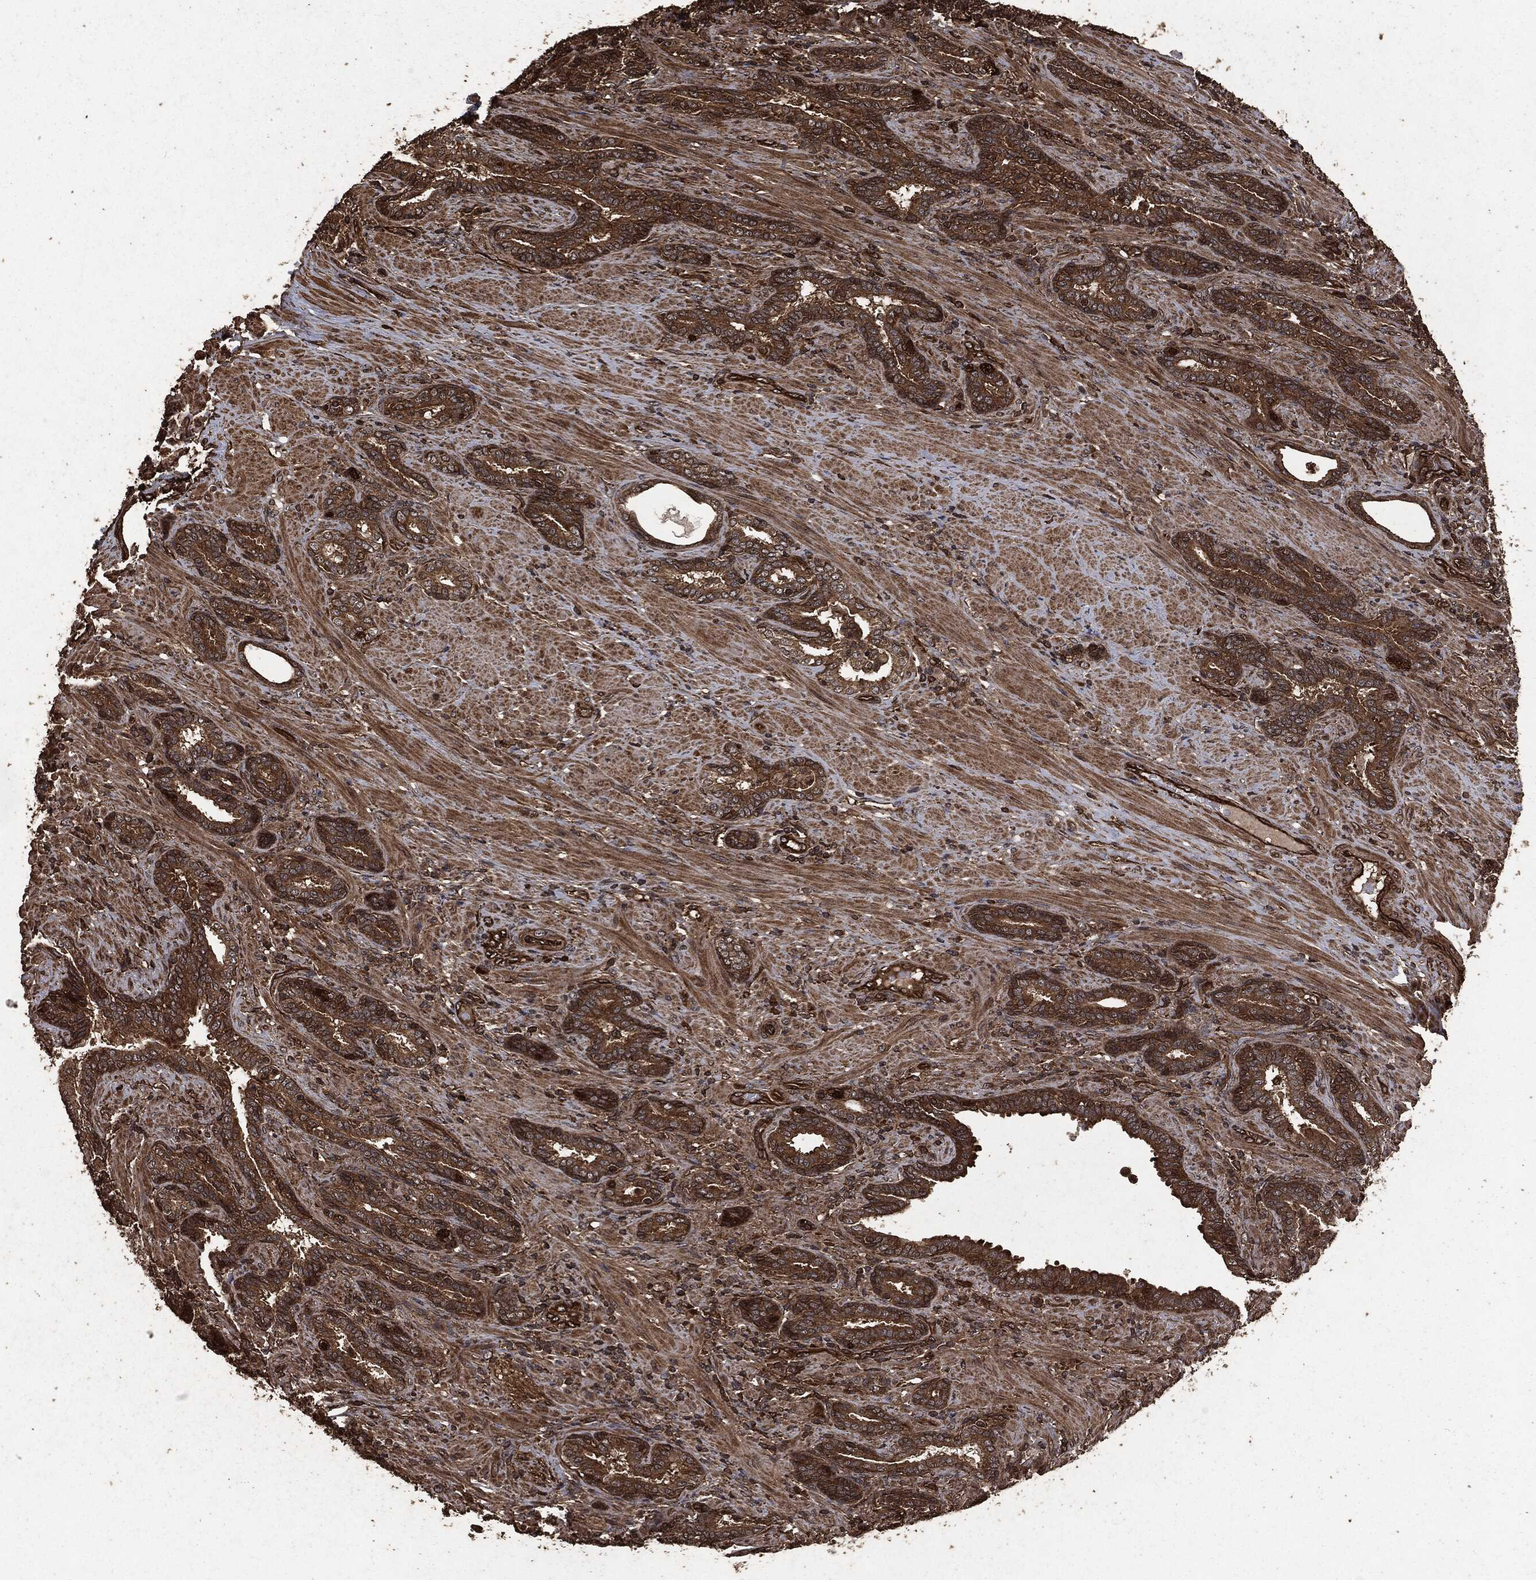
{"staining": {"intensity": "strong", "quantity": ">75%", "location": "cytoplasmic/membranous"}, "tissue": "prostate cancer", "cell_type": "Tumor cells", "image_type": "cancer", "snomed": [{"axis": "morphology", "description": "Adenocarcinoma, Low grade"}, {"axis": "topography", "description": "Prostate"}], "caption": "Tumor cells reveal strong cytoplasmic/membranous staining in approximately >75% of cells in prostate cancer.", "gene": "HRAS", "patient": {"sex": "male", "age": 68}}